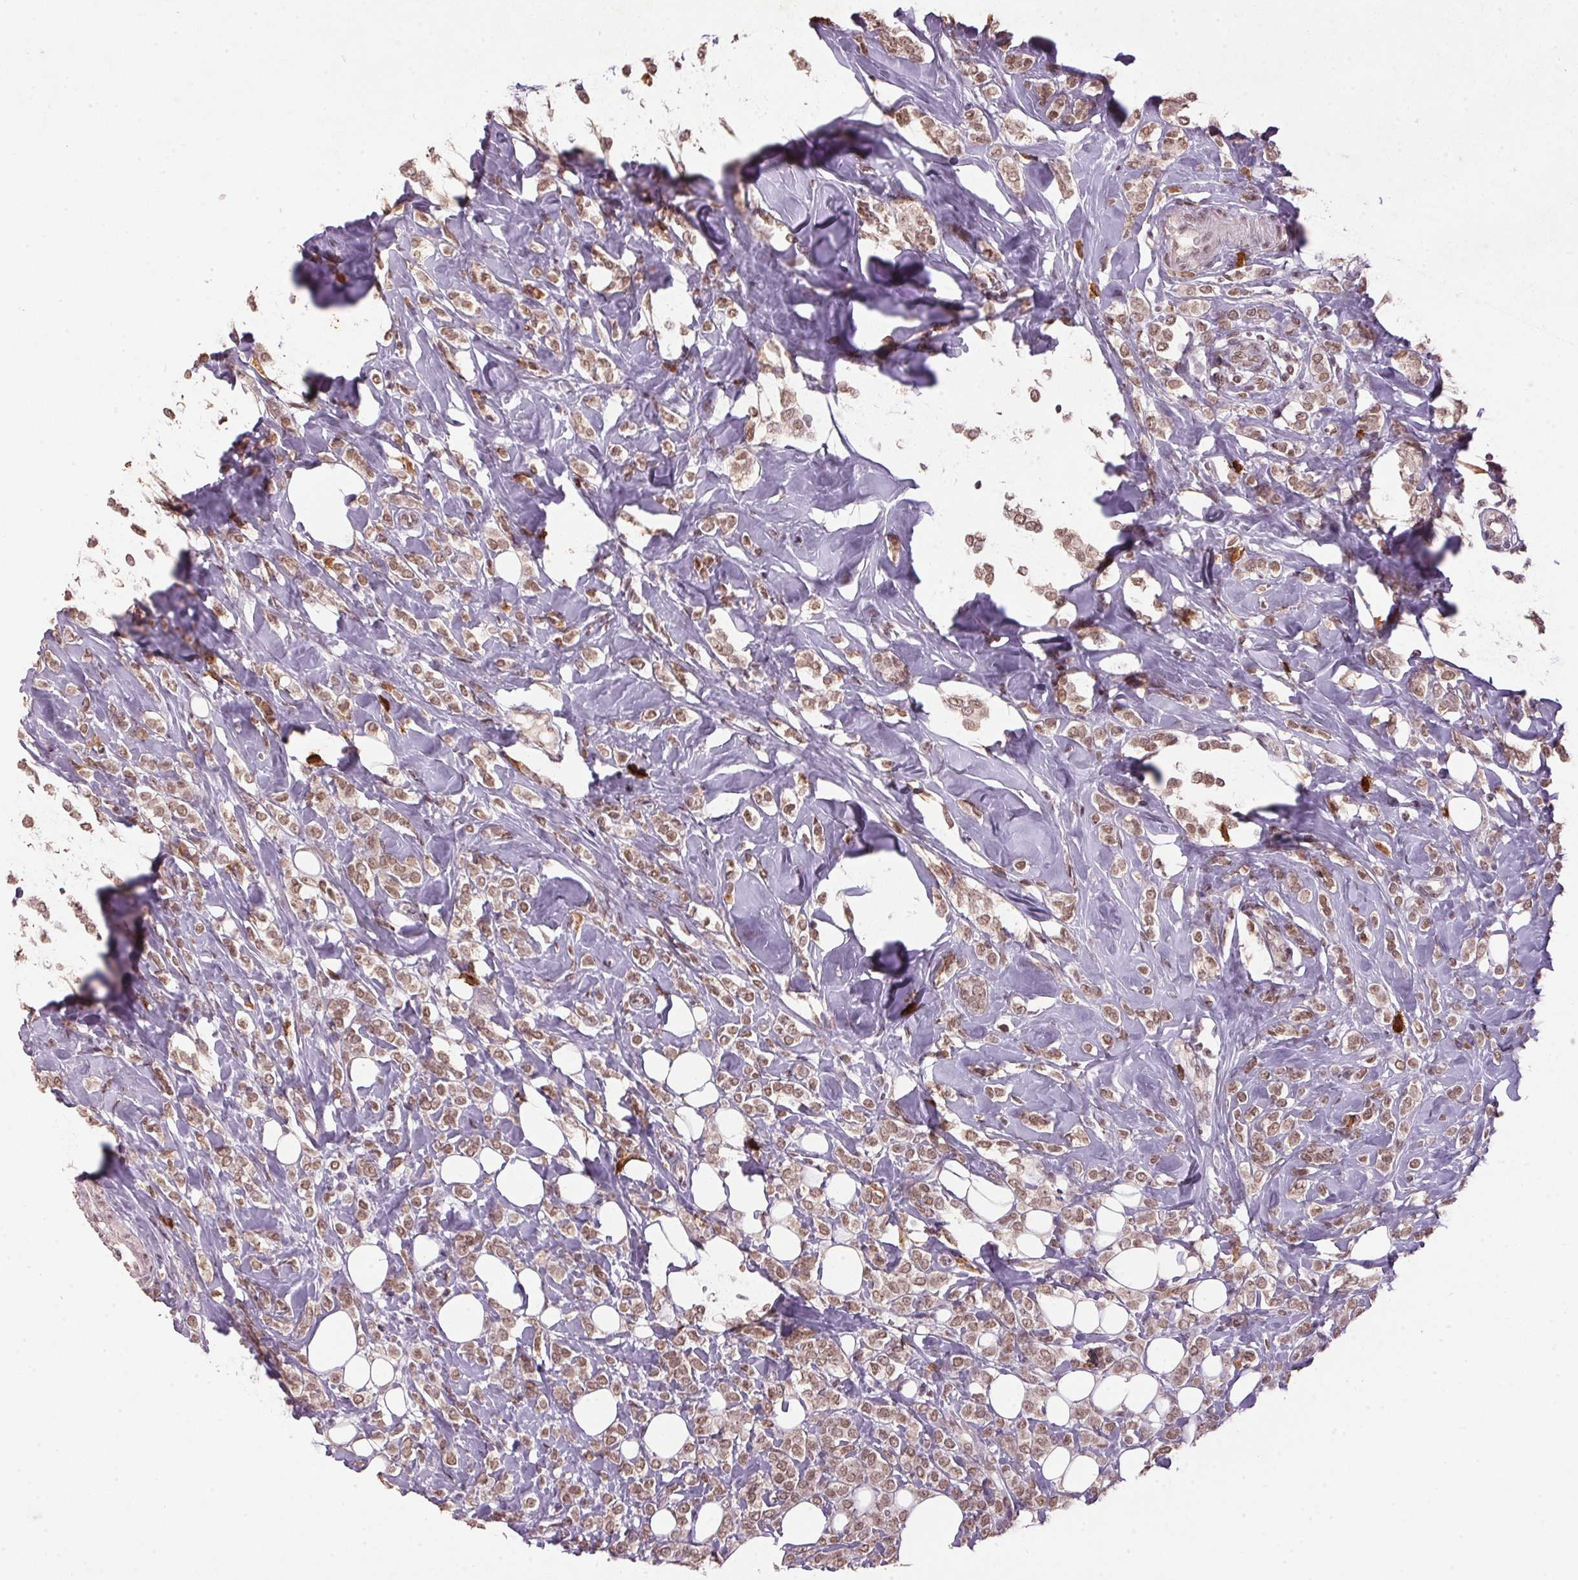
{"staining": {"intensity": "moderate", "quantity": ">75%", "location": "nuclear"}, "tissue": "breast cancer", "cell_type": "Tumor cells", "image_type": "cancer", "snomed": [{"axis": "morphology", "description": "Lobular carcinoma"}, {"axis": "topography", "description": "Breast"}], "caption": "A brown stain labels moderate nuclear expression of a protein in breast lobular carcinoma tumor cells.", "gene": "ZBTB4", "patient": {"sex": "female", "age": 49}}